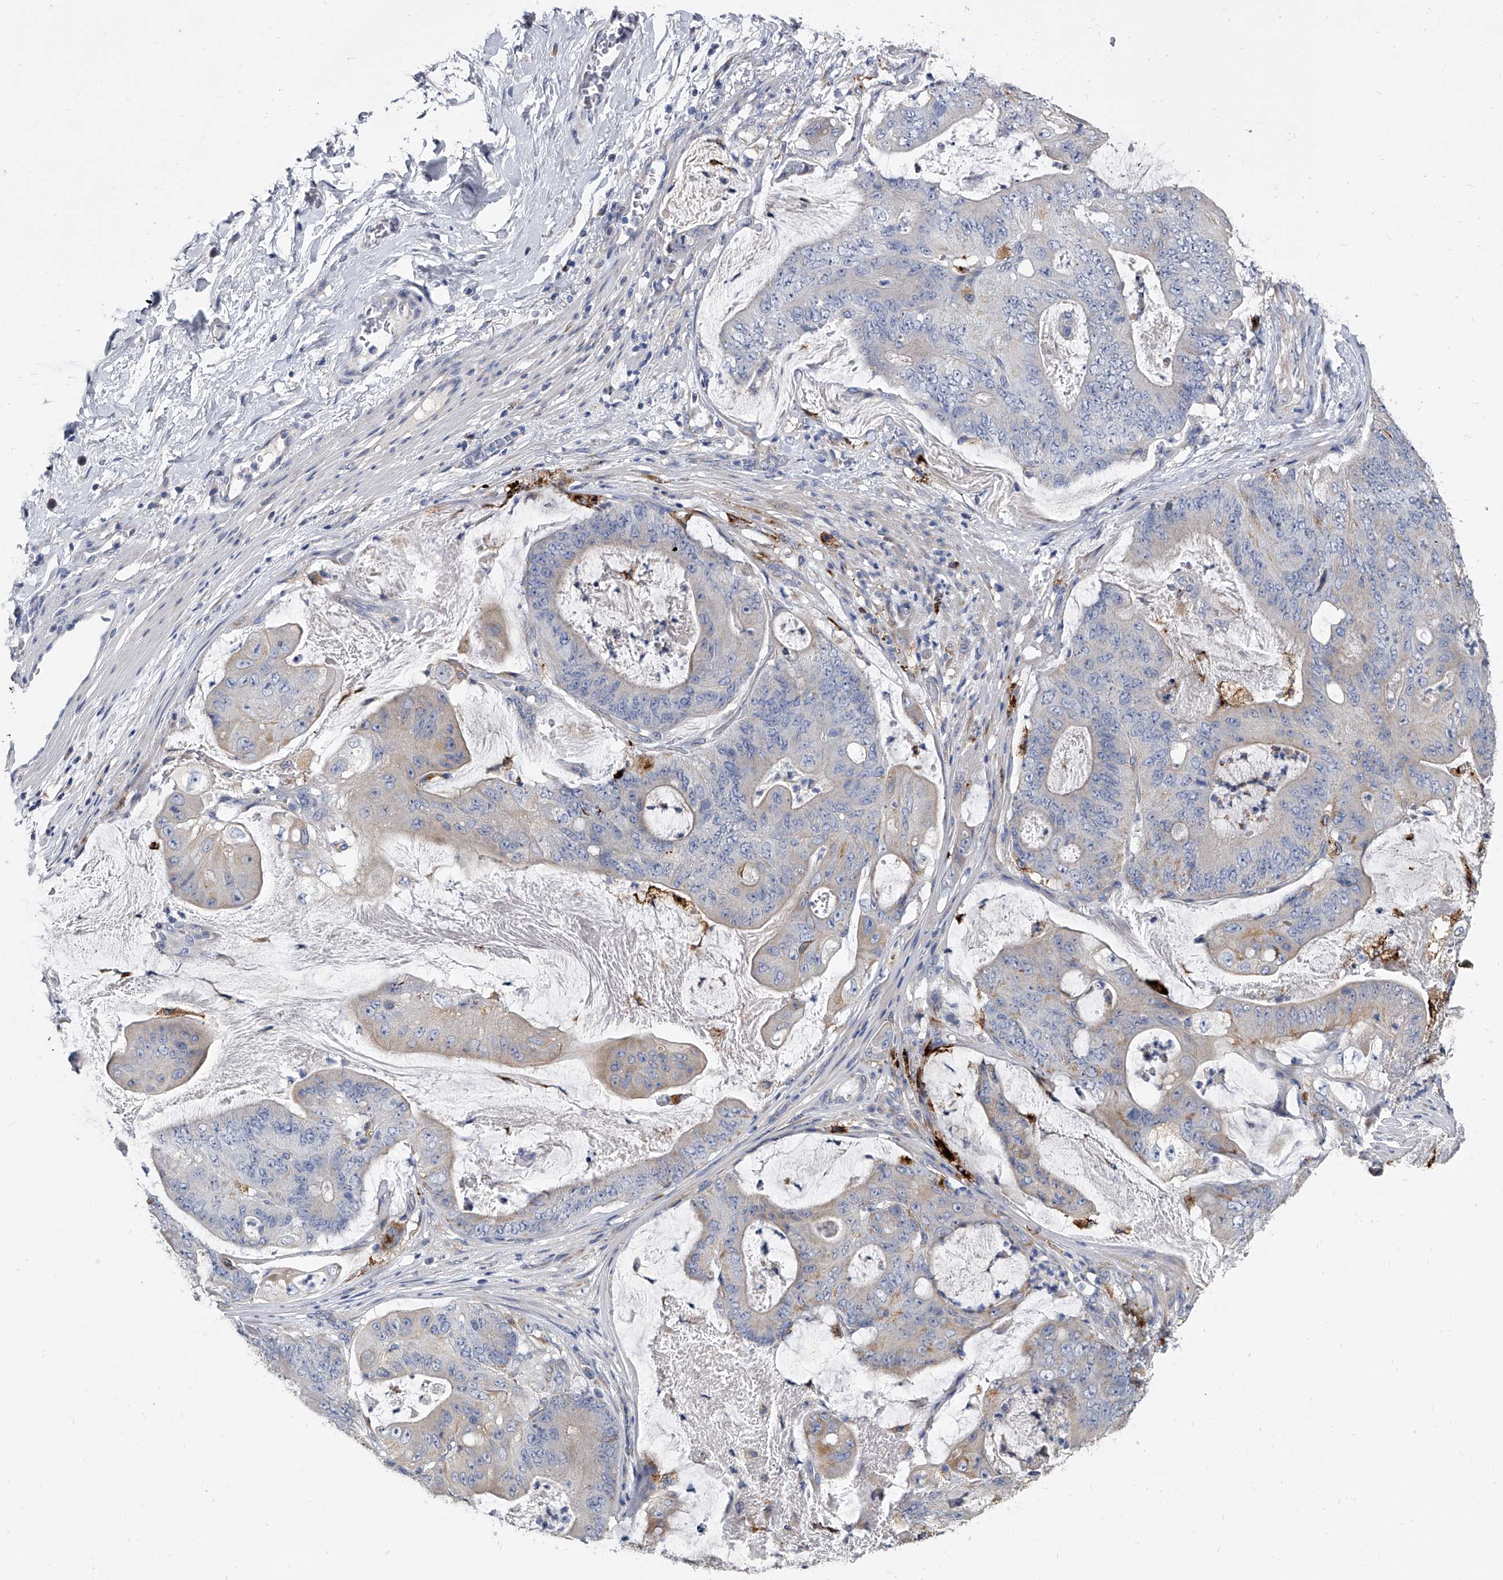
{"staining": {"intensity": "weak", "quantity": "<25%", "location": "cytoplasmic/membranous"}, "tissue": "stomach cancer", "cell_type": "Tumor cells", "image_type": "cancer", "snomed": [{"axis": "morphology", "description": "Adenocarcinoma, NOS"}, {"axis": "topography", "description": "Stomach"}], "caption": "Histopathology image shows no significant protein expression in tumor cells of adenocarcinoma (stomach).", "gene": "SPP1", "patient": {"sex": "female", "age": 73}}